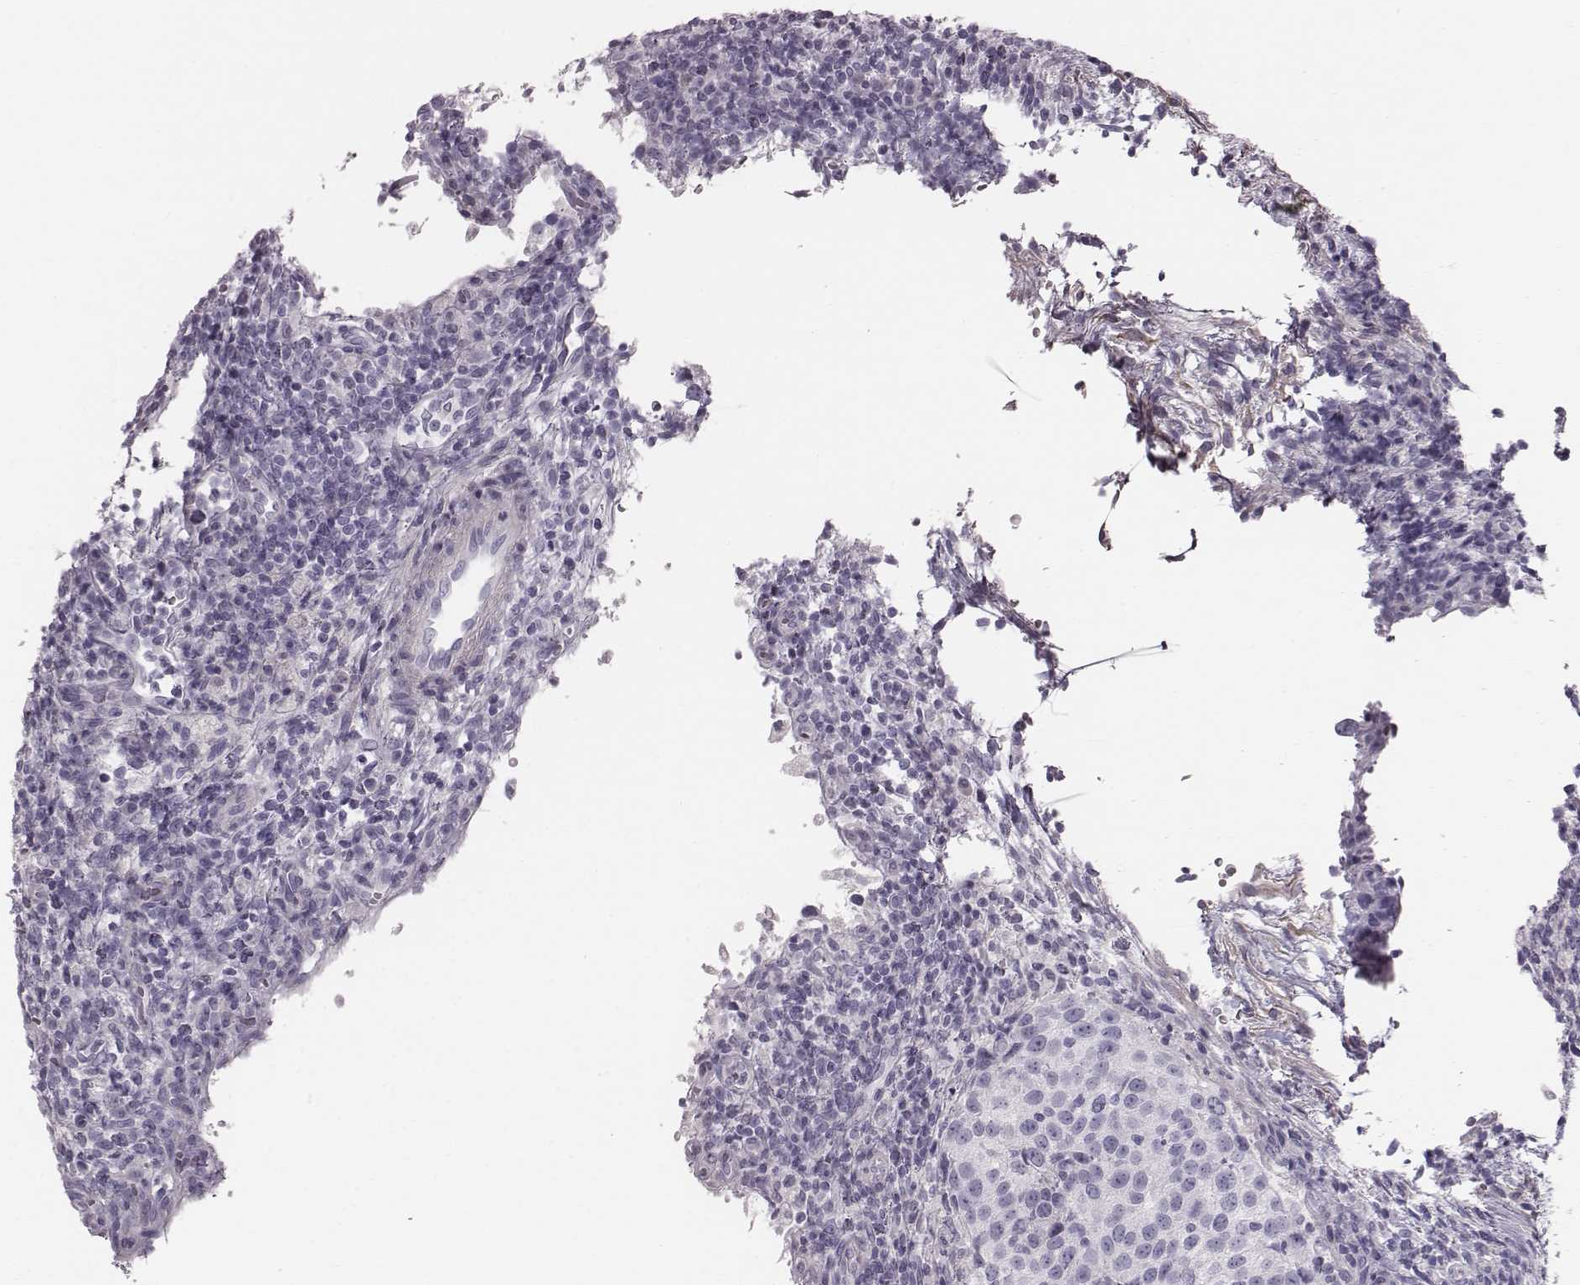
{"staining": {"intensity": "negative", "quantity": "none", "location": "none"}, "tissue": "urothelial cancer", "cell_type": "Tumor cells", "image_type": "cancer", "snomed": [{"axis": "morphology", "description": "Urothelial carcinoma, High grade"}, {"axis": "topography", "description": "Urinary bladder"}], "caption": "This is an immunohistochemistry (IHC) micrograph of high-grade urothelial carcinoma. There is no expression in tumor cells.", "gene": "CRISP1", "patient": {"sex": "female", "age": 78}}